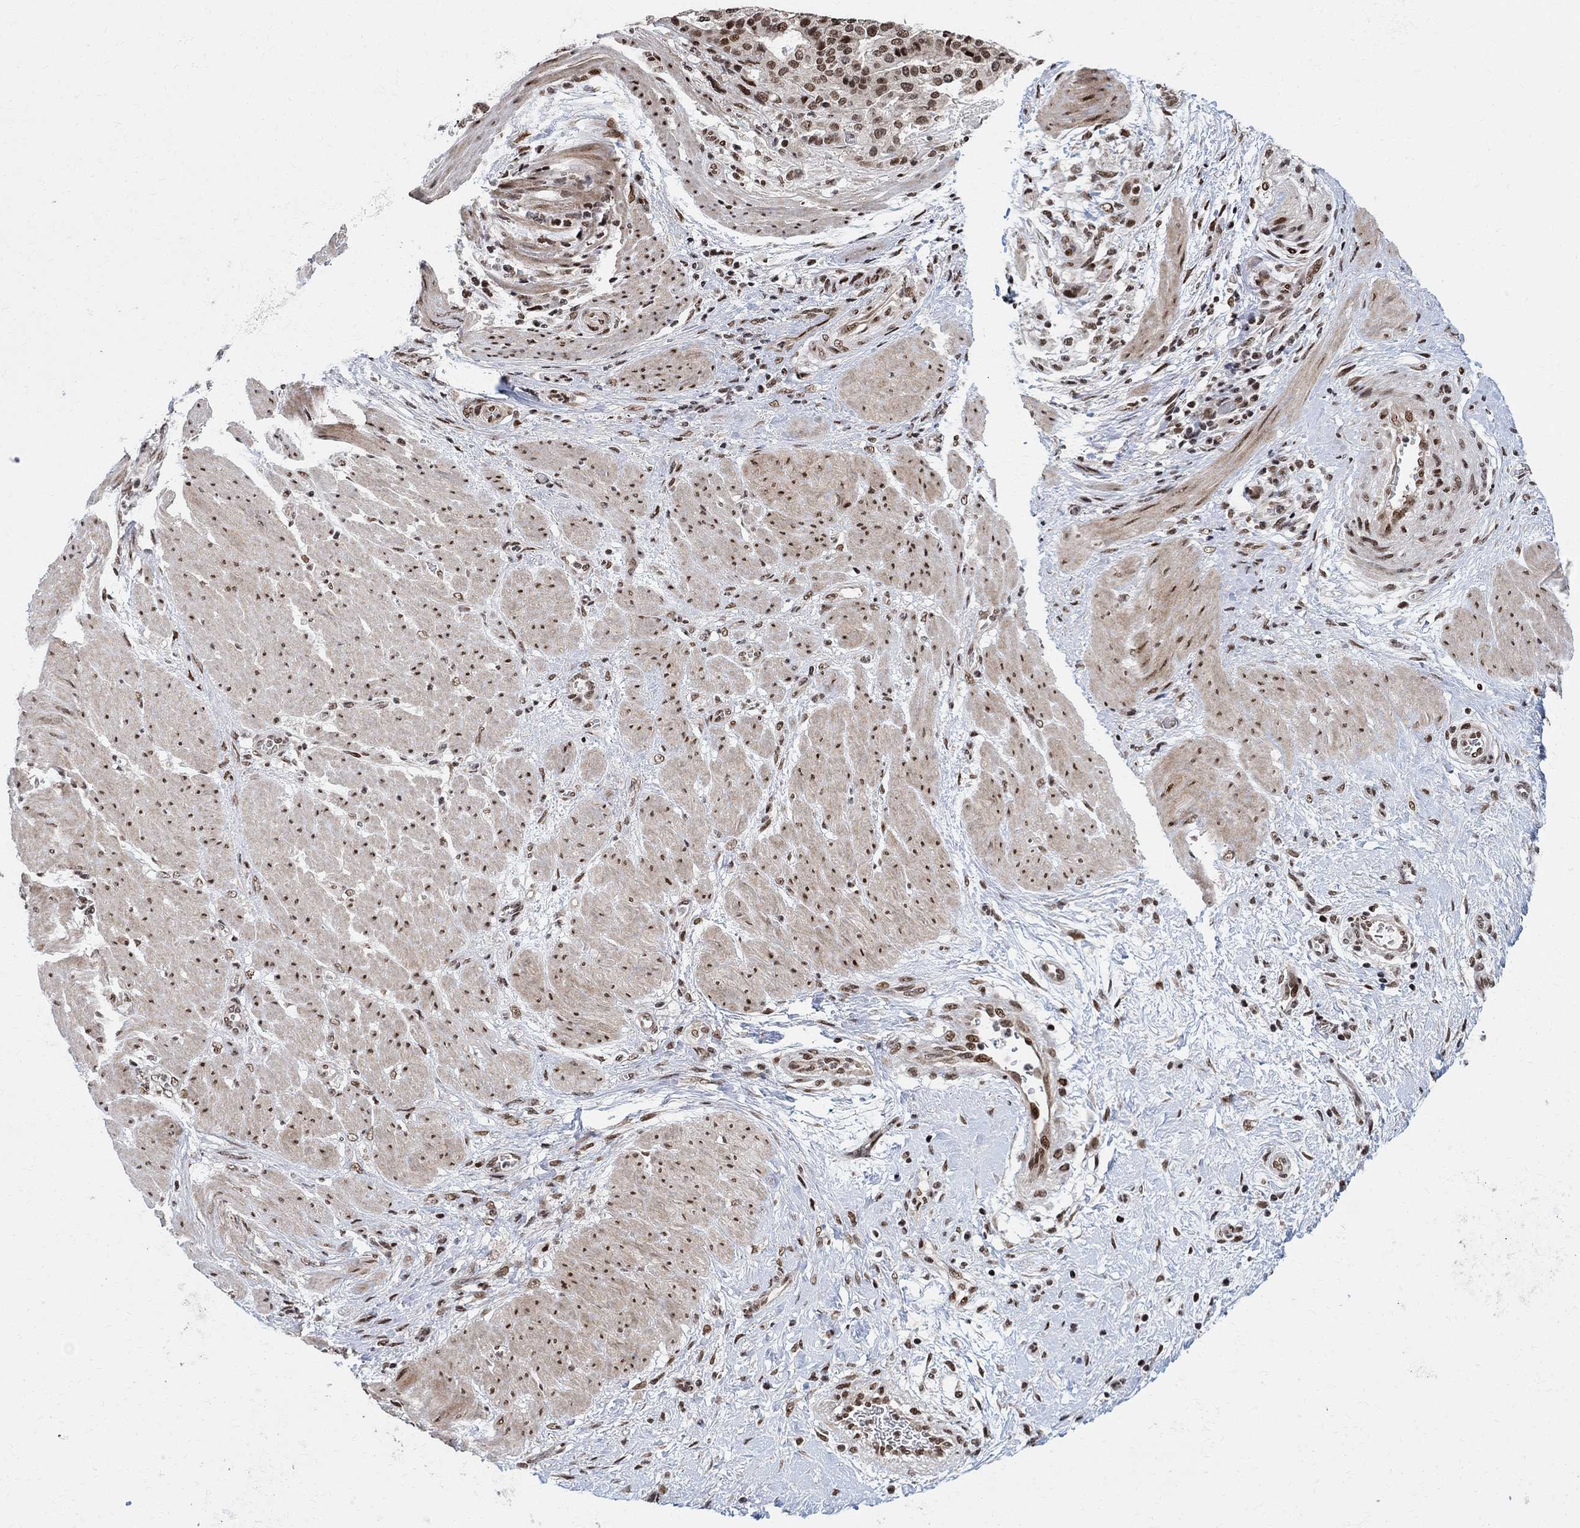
{"staining": {"intensity": "moderate", "quantity": "25%-75%", "location": "nuclear"}, "tissue": "stomach cancer", "cell_type": "Tumor cells", "image_type": "cancer", "snomed": [{"axis": "morphology", "description": "Adenocarcinoma, NOS"}, {"axis": "topography", "description": "Stomach"}], "caption": "Adenocarcinoma (stomach) stained with a protein marker displays moderate staining in tumor cells.", "gene": "E4F1", "patient": {"sex": "male", "age": 48}}